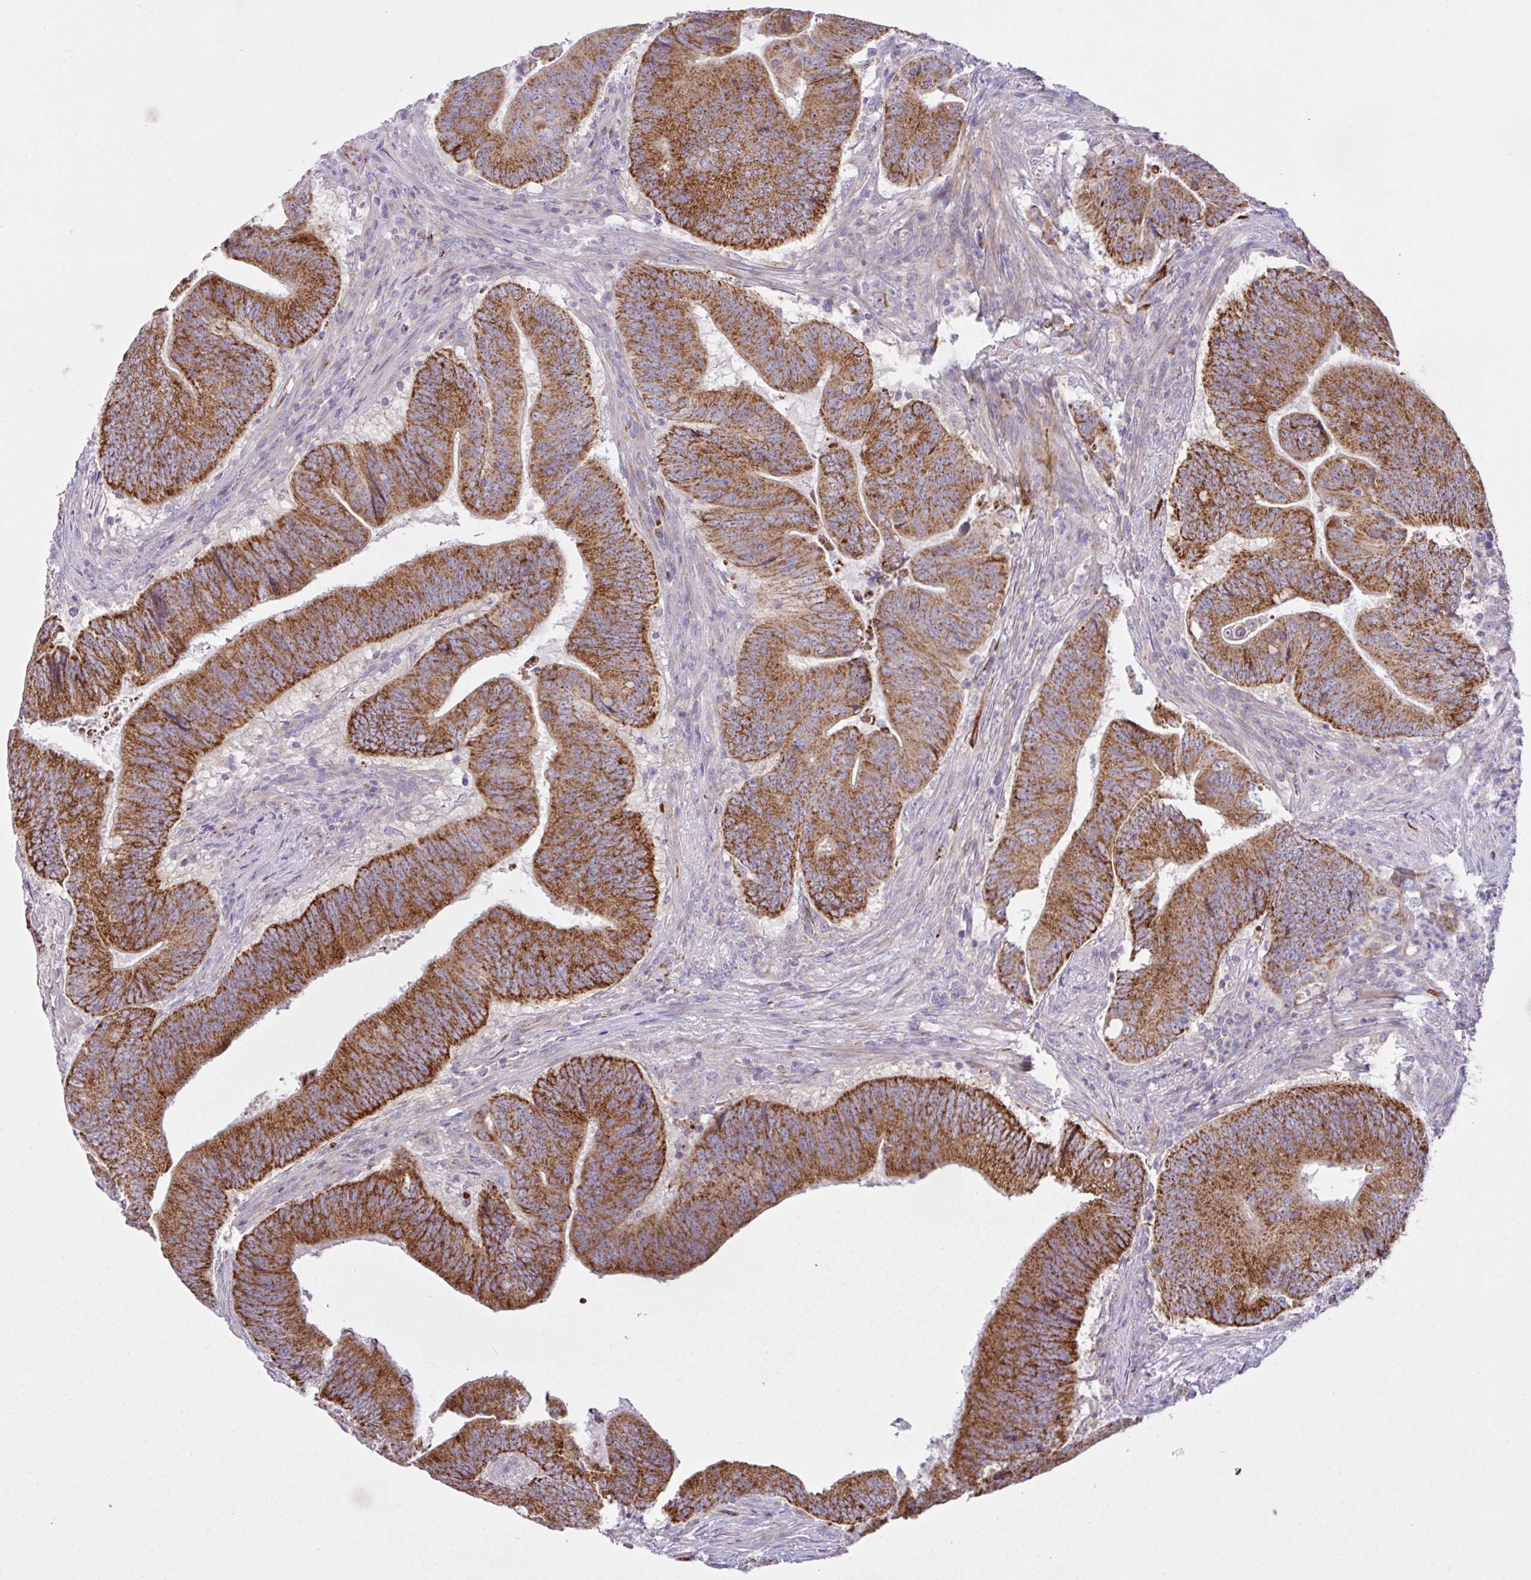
{"staining": {"intensity": "strong", "quantity": ">75%", "location": "cytoplasmic/membranous"}, "tissue": "colorectal cancer", "cell_type": "Tumor cells", "image_type": "cancer", "snomed": [{"axis": "morphology", "description": "Adenocarcinoma, NOS"}, {"axis": "topography", "description": "Colon"}], "caption": "High-power microscopy captured an immunohistochemistry micrograph of colorectal cancer (adenocarcinoma), revealing strong cytoplasmic/membranous expression in about >75% of tumor cells. The protein is stained brown, and the nuclei are stained in blue (DAB IHC with brightfield microscopy, high magnification).", "gene": "CHDH", "patient": {"sex": "female", "age": 87}}